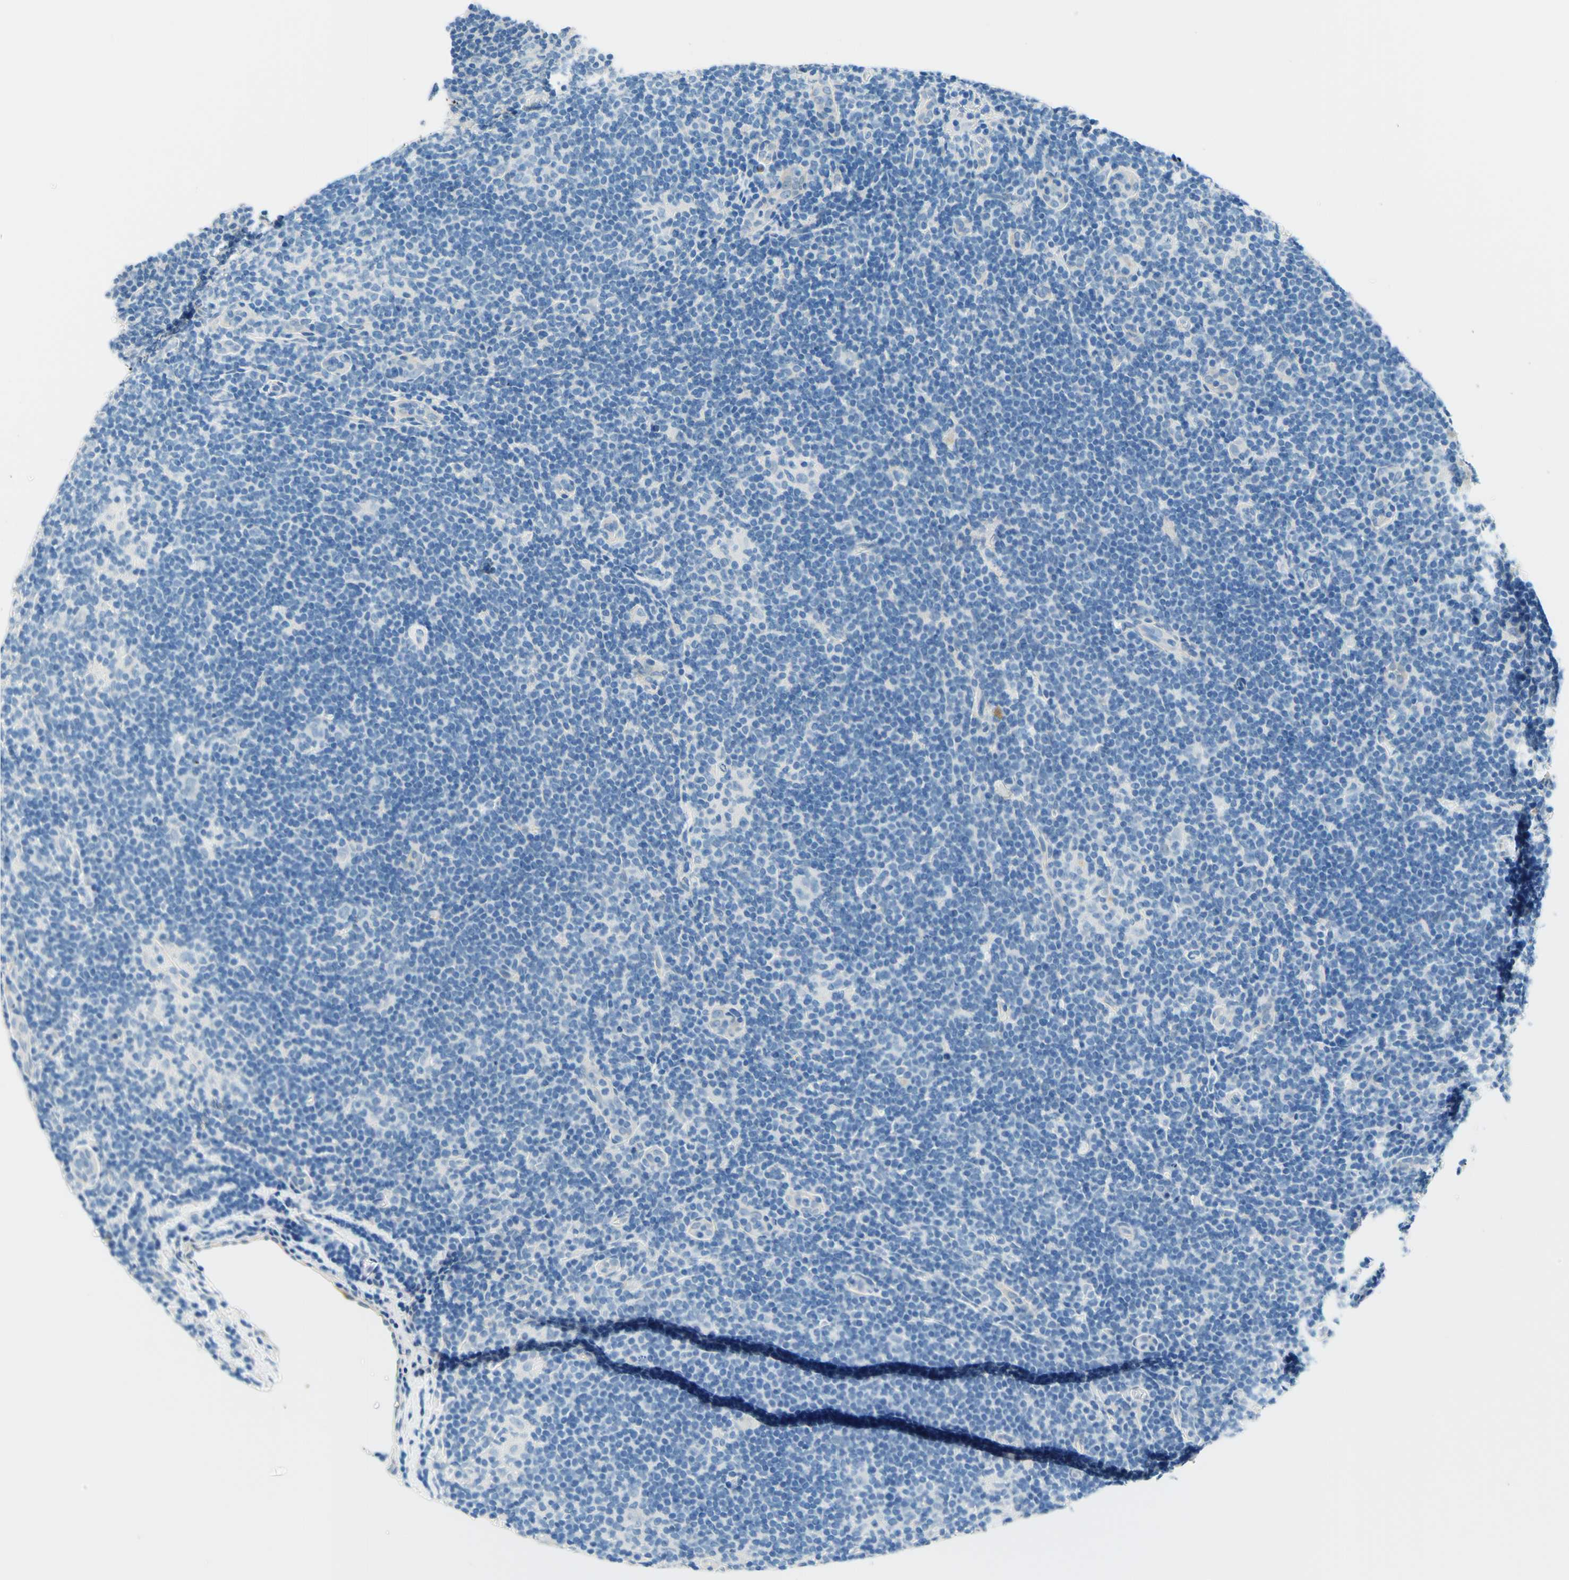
{"staining": {"intensity": "negative", "quantity": "none", "location": "none"}, "tissue": "lymphoma", "cell_type": "Tumor cells", "image_type": "cancer", "snomed": [{"axis": "morphology", "description": "Hodgkin's disease, NOS"}, {"axis": "topography", "description": "Lymph node"}], "caption": "Immunohistochemical staining of human Hodgkin's disease exhibits no significant staining in tumor cells. Brightfield microscopy of immunohistochemistry (IHC) stained with DAB (brown) and hematoxylin (blue), captured at high magnification.", "gene": "PASD1", "patient": {"sex": "female", "age": 57}}